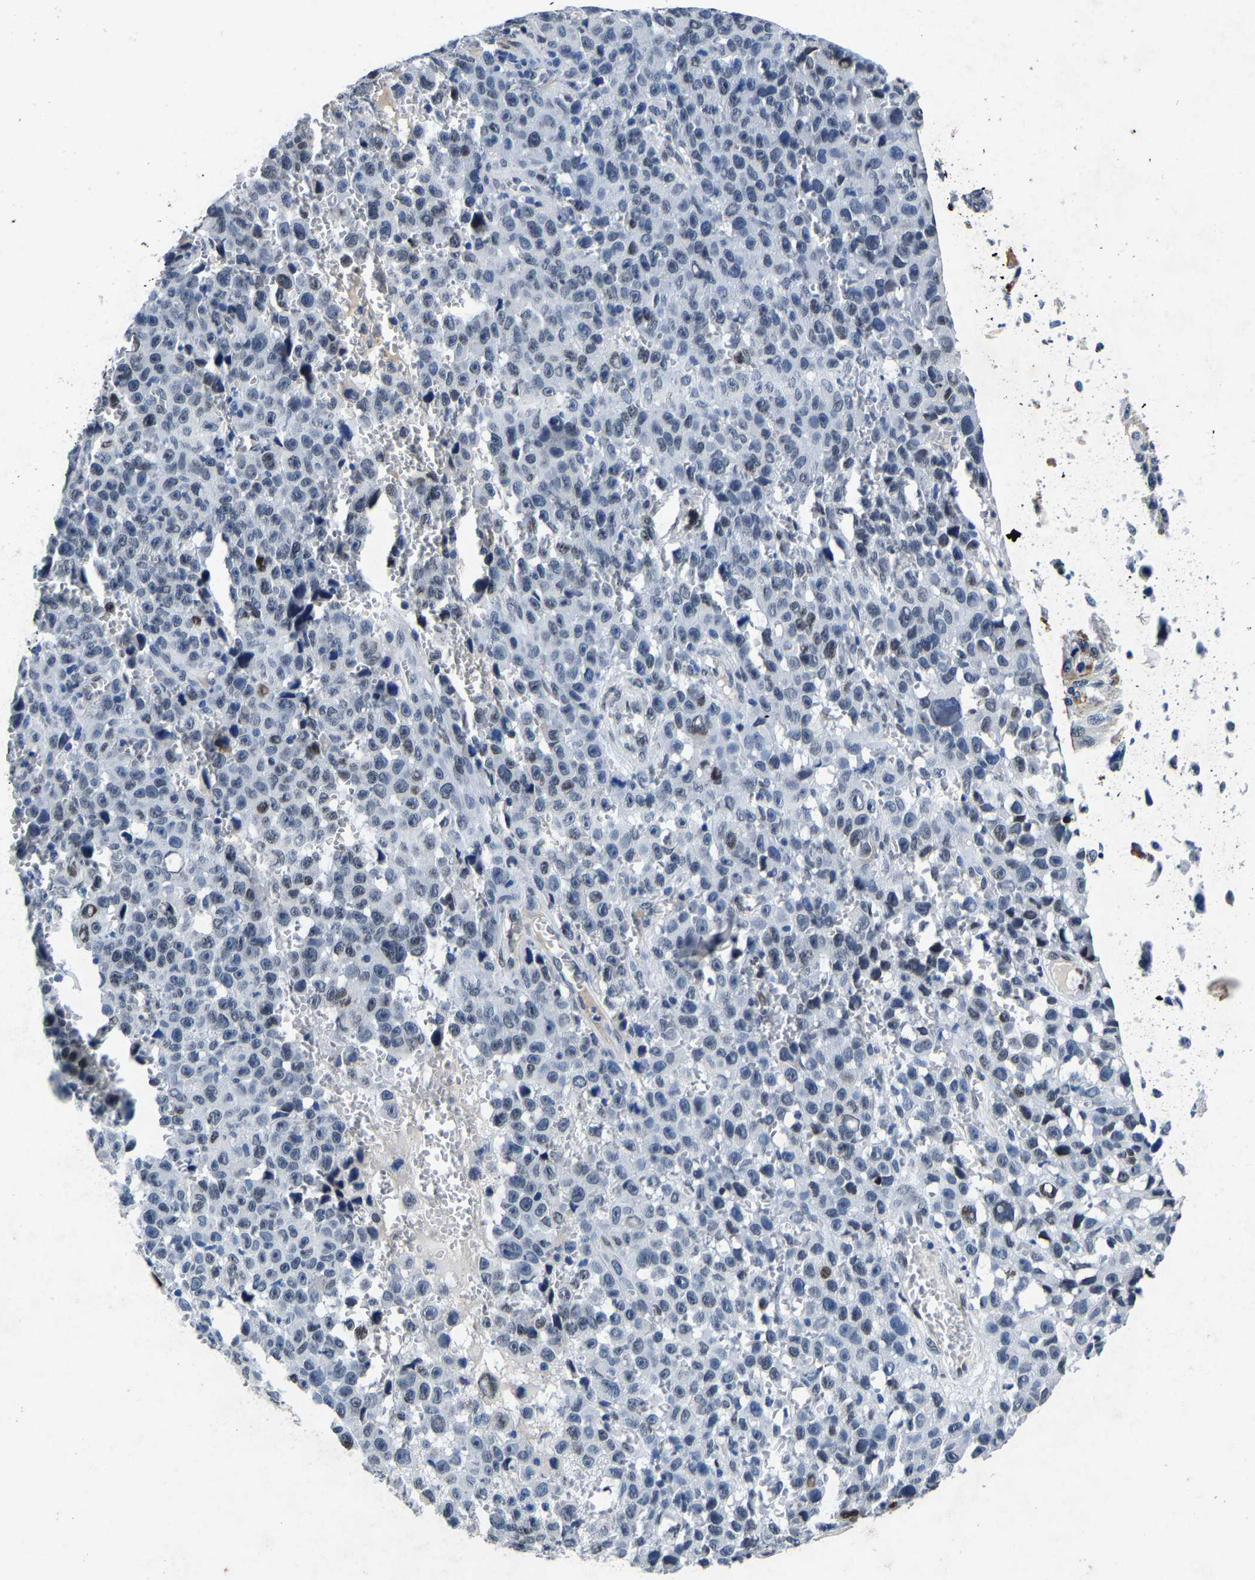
{"staining": {"intensity": "weak", "quantity": "<25%", "location": "nuclear"}, "tissue": "skin cancer", "cell_type": "Tumor cells", "image_type": "cancer", "snomed": [{"axis": "morphology", "description": "Squamous cell carcinoma, NOS"}, {"axis": "topography", "description": "Skin"}], "caption": "This is an immunohistochemistry (IHC) photomicrograph of skin squamous cell carcinoma. There is no expression in tumor cells.", "gene": "UBN2", "patient": {"sex": "female", "age": 44}}